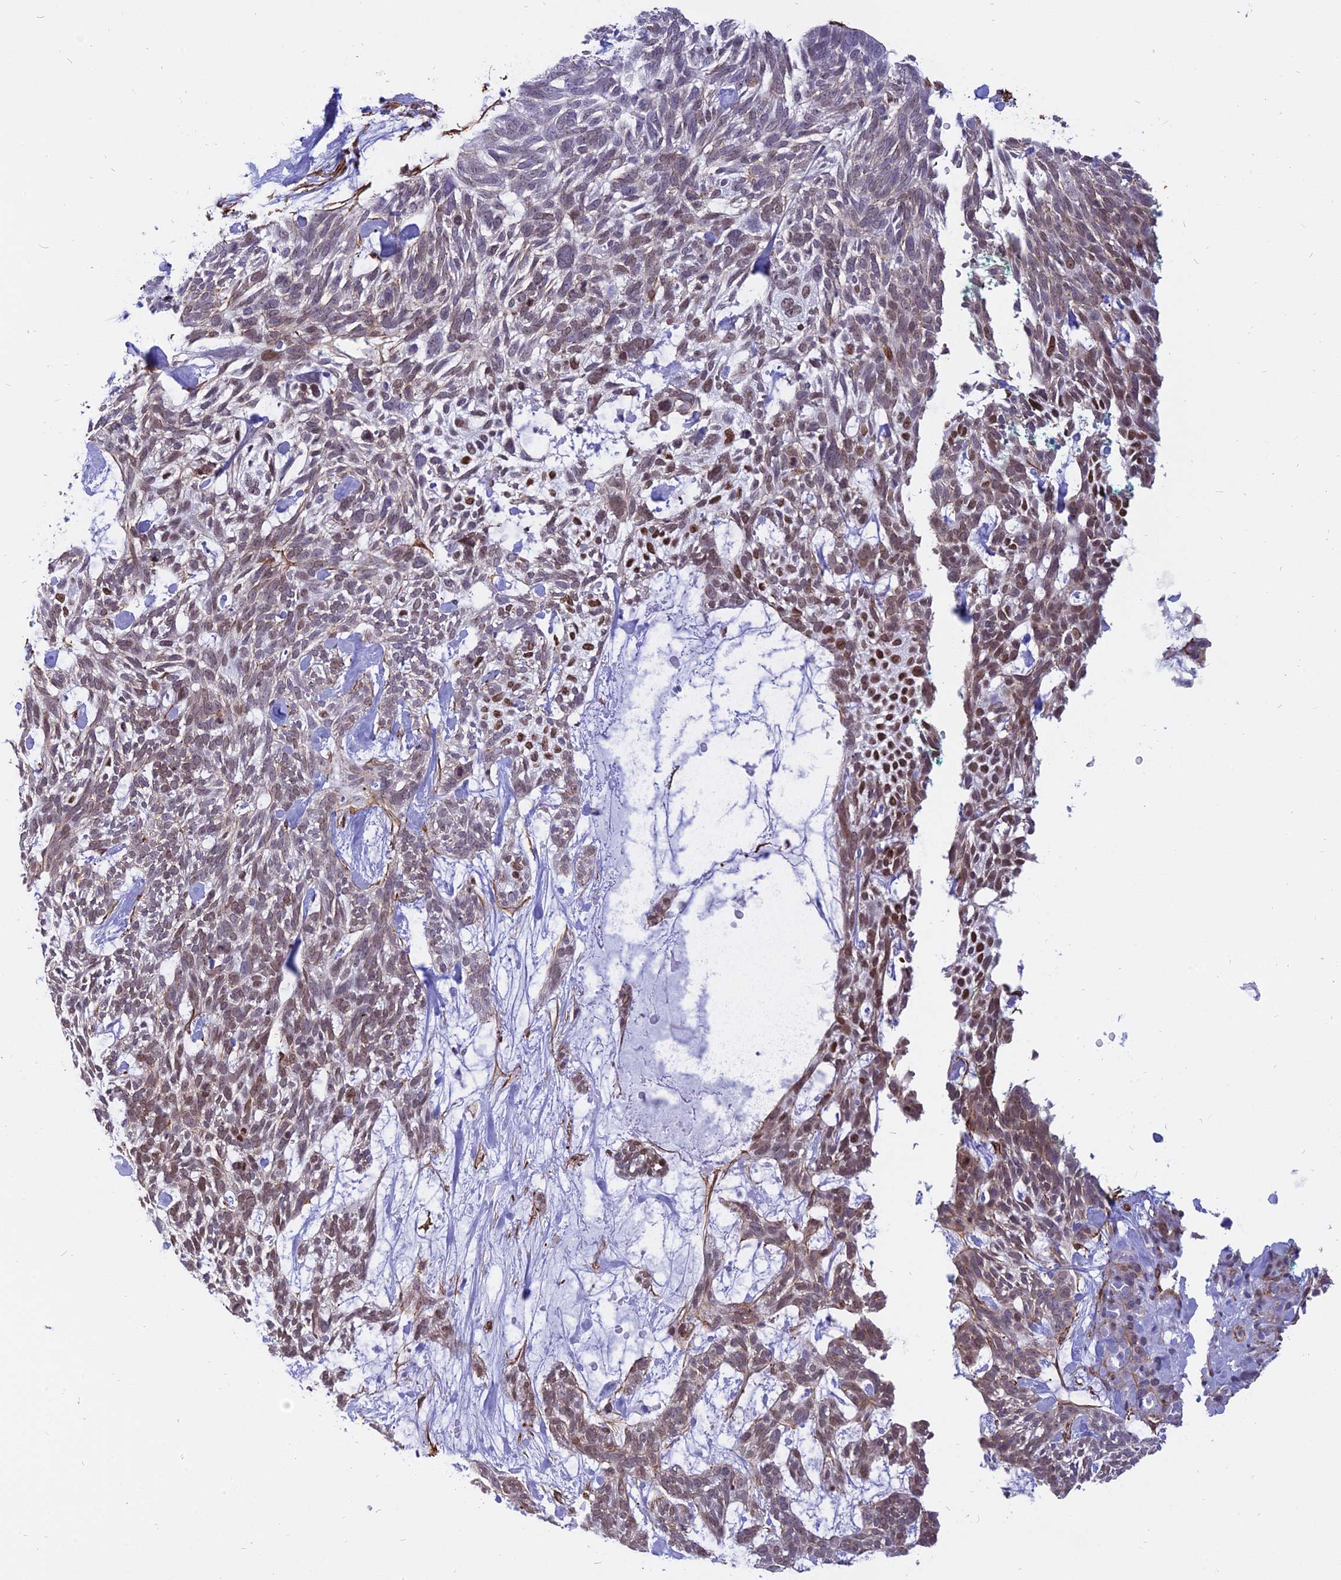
{"staining": {"intensity": "moderate", "quantity": "<25%", "location": "nuclear"}, "tissue": "skin cancer", "cell_type": "Tumor cells", "image_type": "cancer", "snomed": [{"axis": "morphology", "description": "Basal cell carcinoma"}, {"axis": "topography", "description": "Skin"}], "caption": "Skin cancer tissue reveals moderate nuclear positivity in about <25% of tumor cells", "gene": "CENPV", "patient": {"sex": "male", "age": 88}}